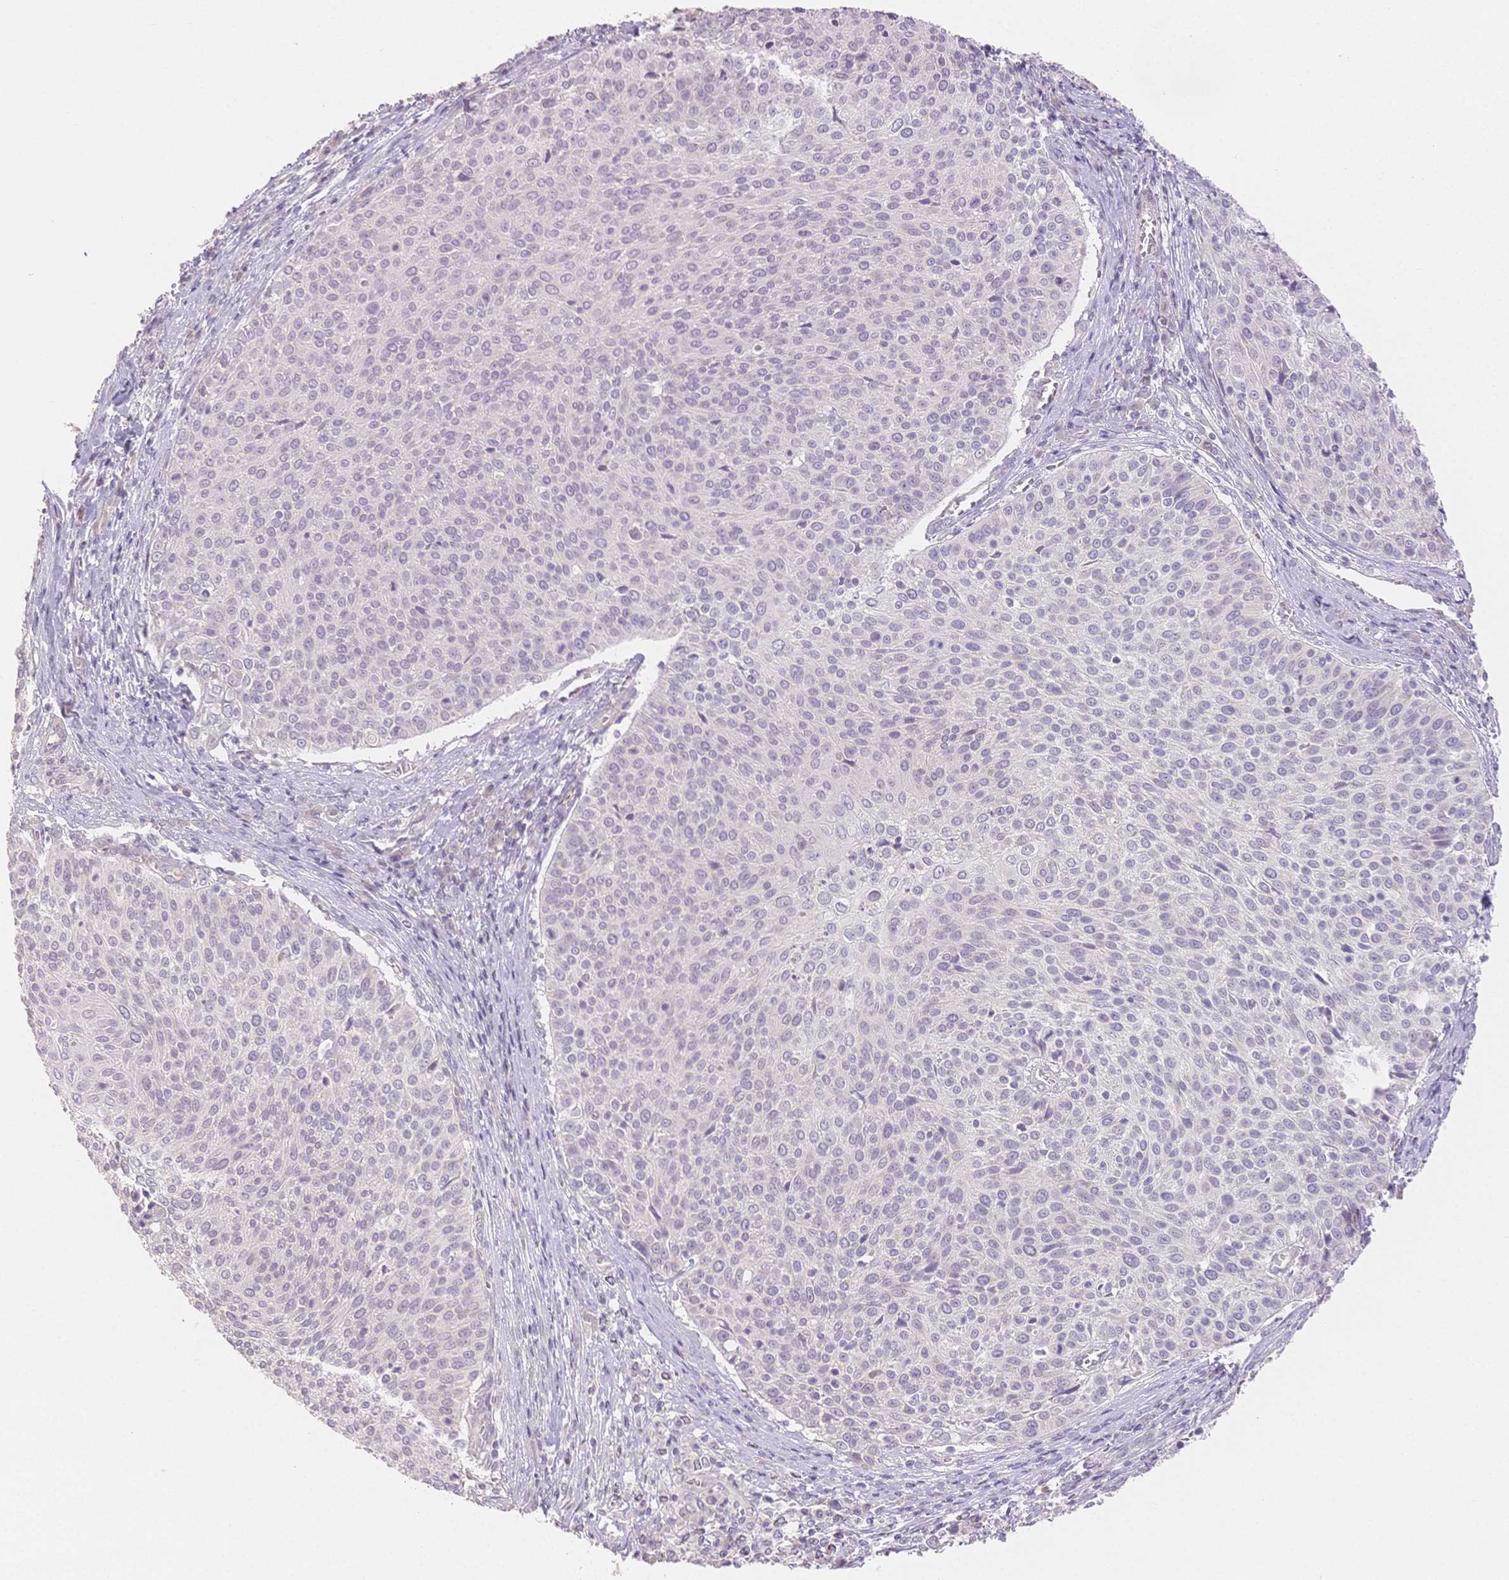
{"staining": {"intensity": "negative", "quantity": "none", "location": "none"}, "tissue": "cervical cancer", "cell_type": "Tumor cells", "image_type": "cancer", "snomed": [{"axis": "morphology", "description": "Squamous cell carcinoma, NOS"}, {"axis": "topography", "description": "Cervix"}], "caption": "High magnification brightfield microscopy of cervical squamous cell carcinoma stained with DAB (3,3'-diaminobenzidine) (brown) and counterstained with hematoxylin (blue): tumor cells show no significant staining. The staining was performed using DAB to visualize the protein expression in brown, while the nuclei were stained in blue with hematoxylin (Magnification: 20x).", "gene": "SUV39H2", "patient": {"sex": "female", "age": 31}}